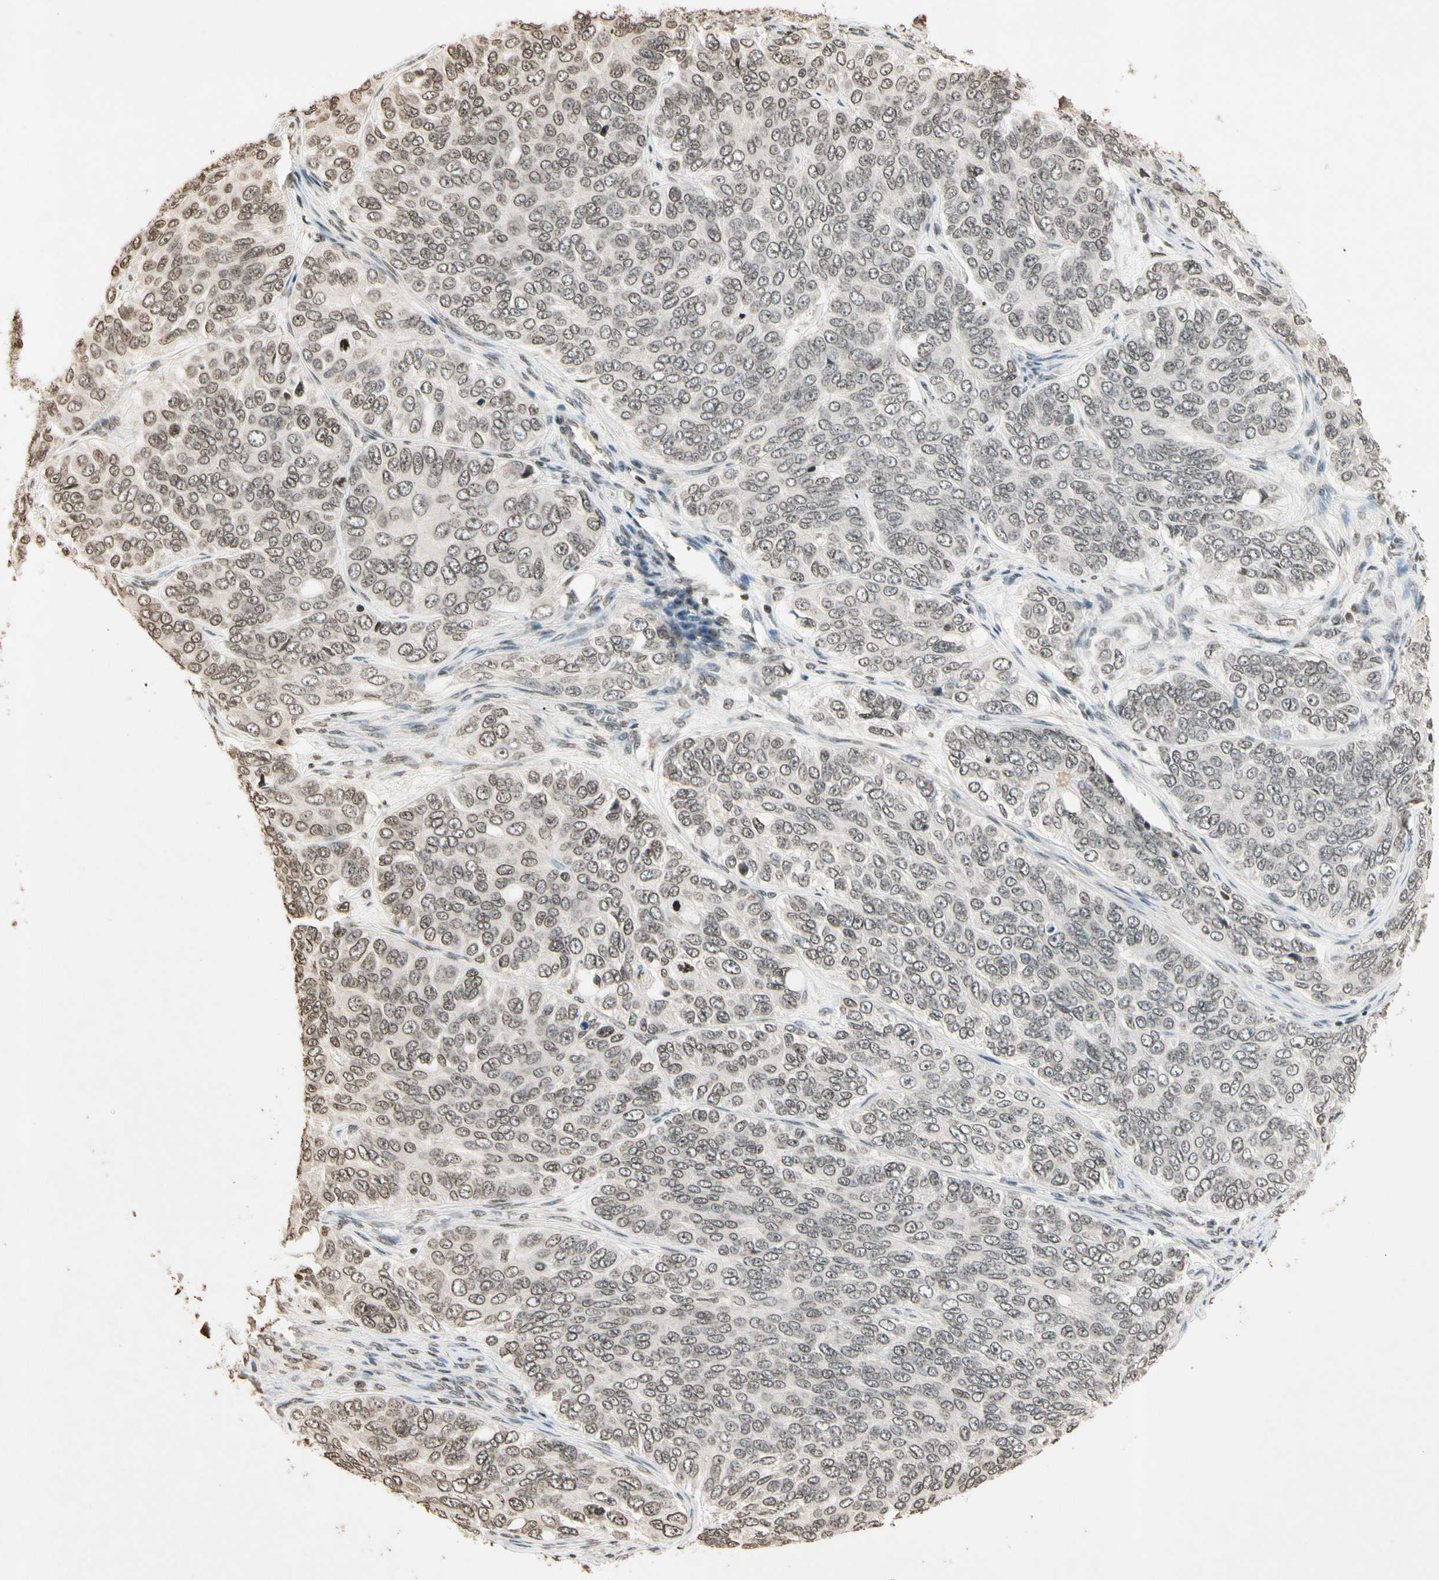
{"staining": {"intensity": "weak", "quantity": "25%-75%", "location": "nuclear"}, "tissue": "ovarian cancer", "cell_type": "Tumor cells", "image_type": "cancer", "snomed": [{"axis": "morphology", "description": "Carcinoma, endometroid"}, {"axis": "topography", "description": "Ovary"}], "caption": "Immunohistochemistry (DAB (3,3'-diaminobenzidine)) staining of ovarian cancer displays weak nuclear protein positivity in about 25%-75% of tumor cells.", "gene": "TOP1", "patient": {"sex": "female", "age": 51}}